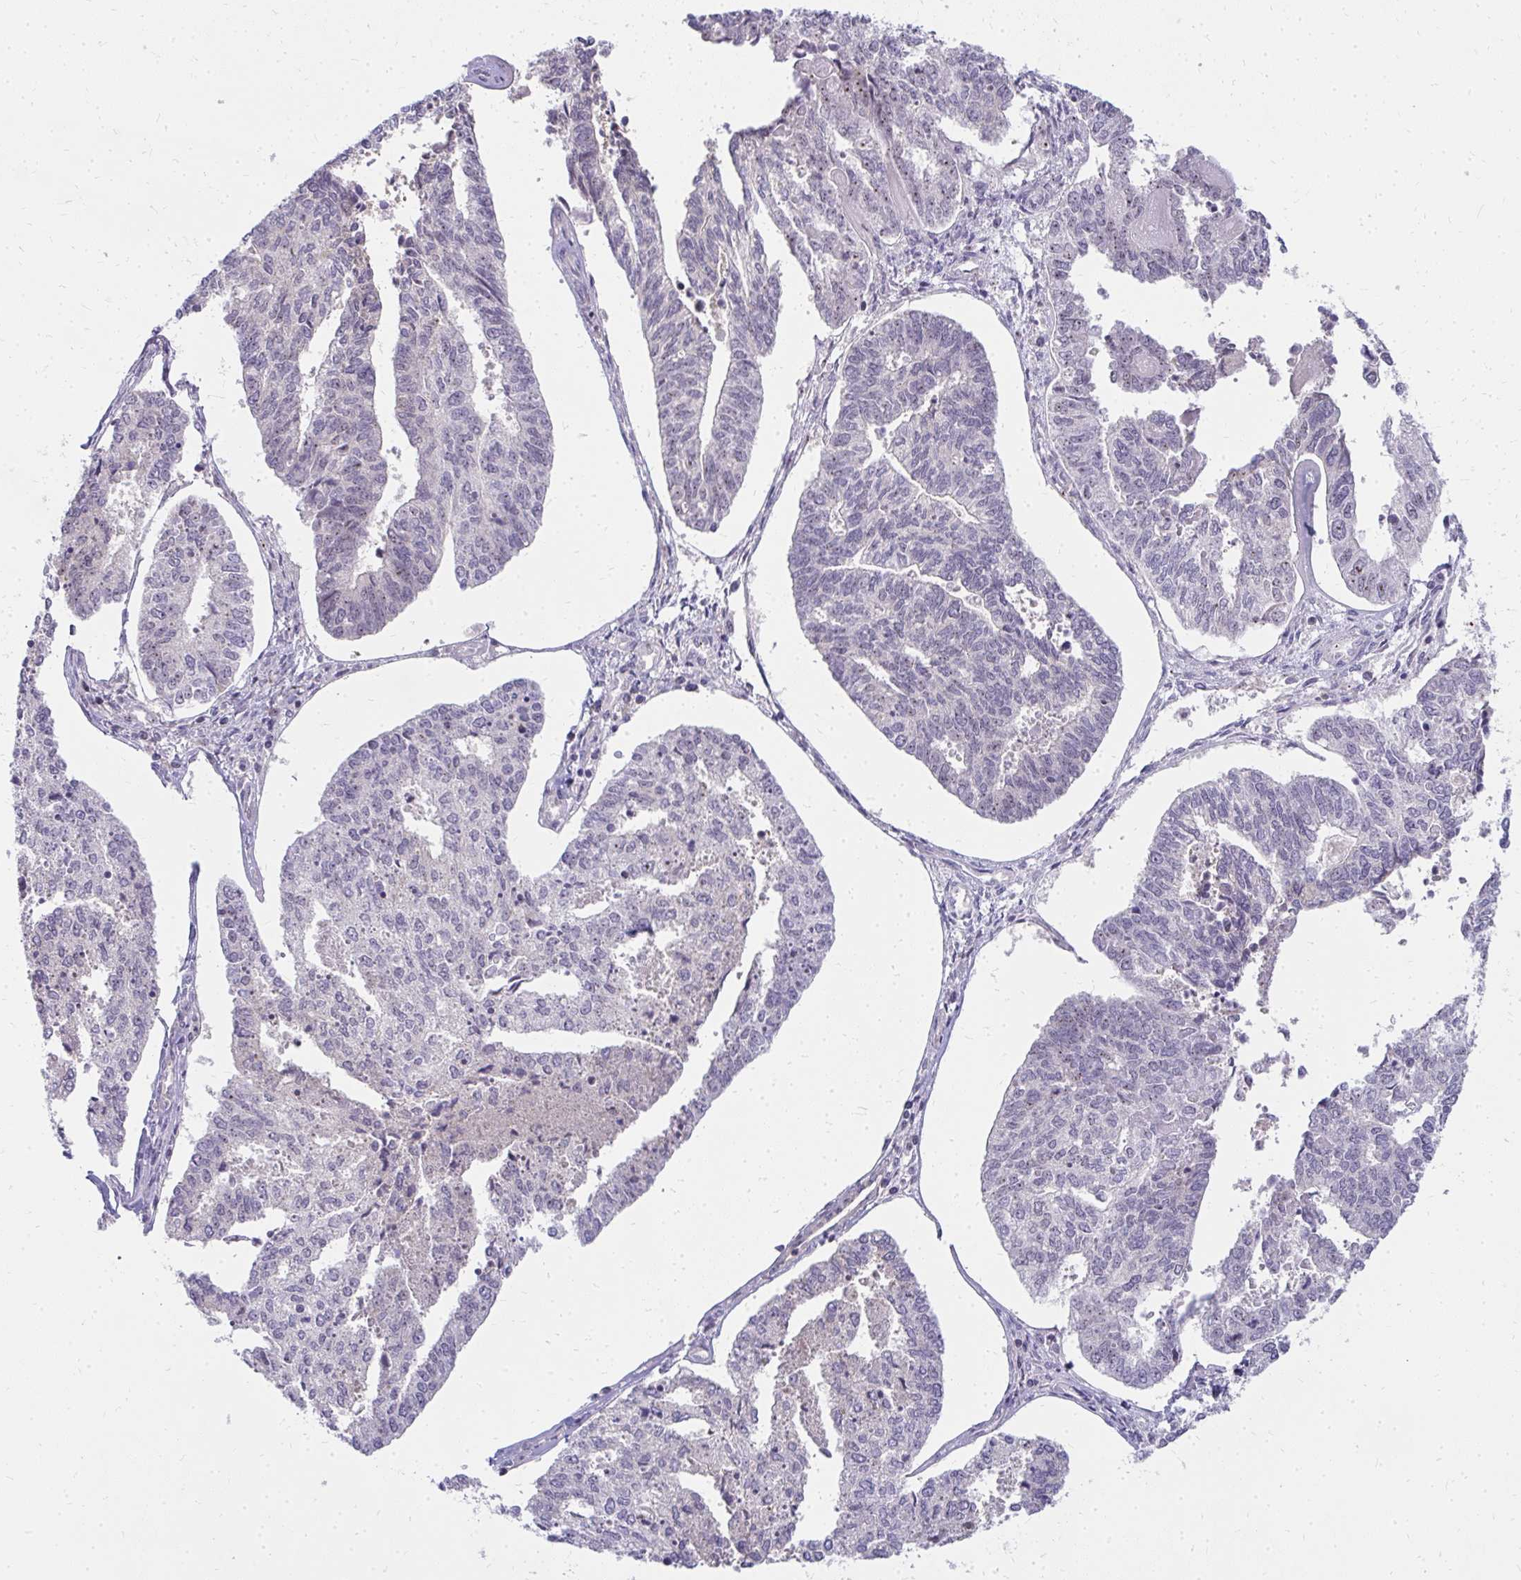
{"staining": {"intensity": "negative", "quantity": "none", "location": "none"}, "tissue": "endometrial cancer", "cell_type": "Tumor cells", "image_type": "cancer", "snomed": [{"axis": "morphology", "description": "Adenocarcinoma, NOS"}, {"axis": "topography", "description": "Endometrium"}], "caption": "Tumor cells are negative for brown protein staining in adenocarcinoma (endometrial).", "gene": "FAM9A", "patient": {"sex": "female", "age": 73}}